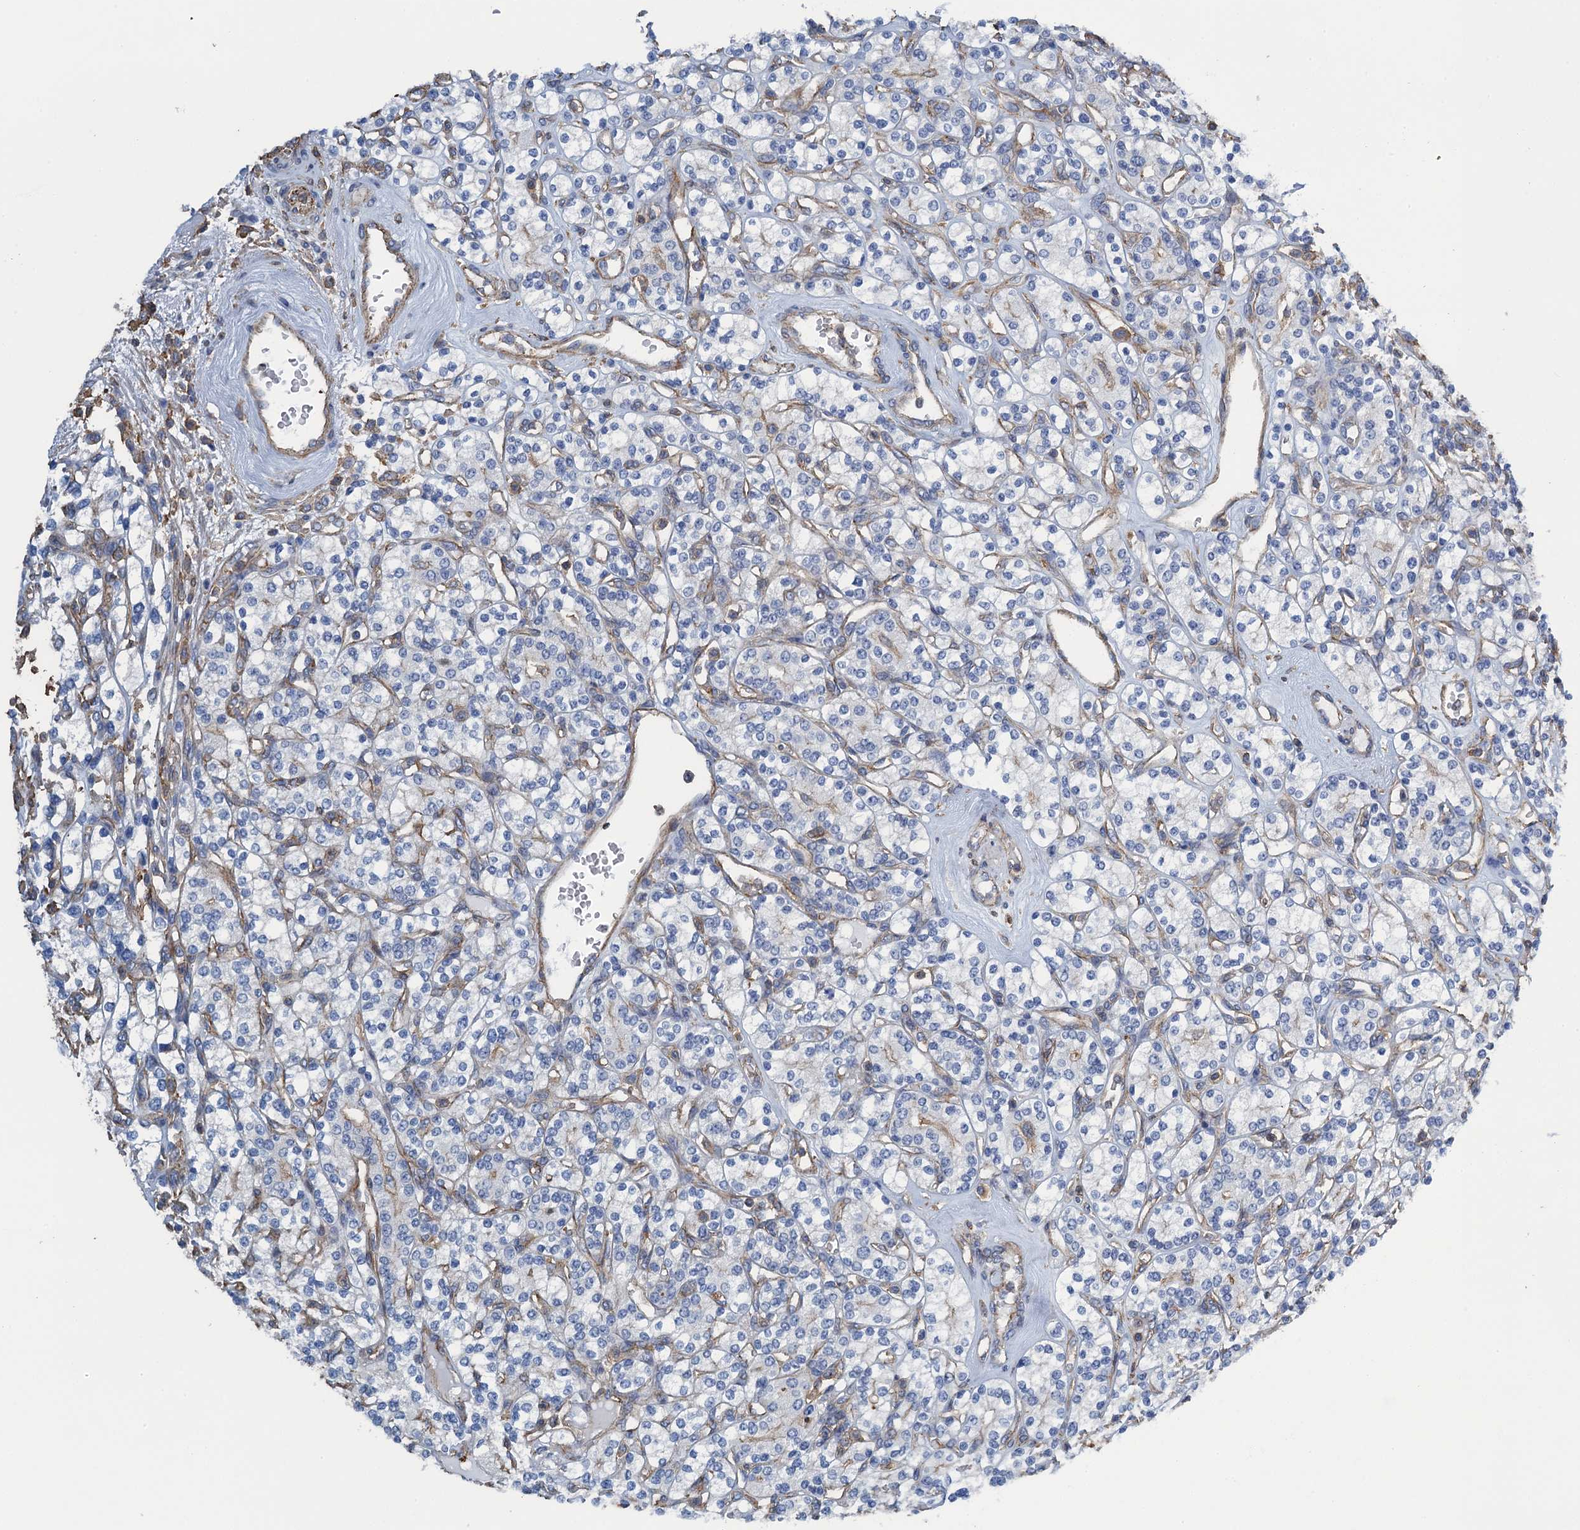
{"staining": {"intensity": "negative", "quantity": "none", "location": "none"}, "tissue": "renal cancer", "cell_type": "Tumor cells", "image_type": "cancer", "snomed": [{"axis": "morphology", "description": "Adenocarcinoma, NOS"}, {"axis": "topography", "description": "Kidney"}], "caption": "Immunohistochemical staining of adenocarcinoma (renal) displays no significant staining in tumor cells. (DAB (3,3'-diaminobenzidine) IHC with hematoxylin counter stain).", "gene": "PROSER2", "patient": {"sex": "male", "age": 77}}